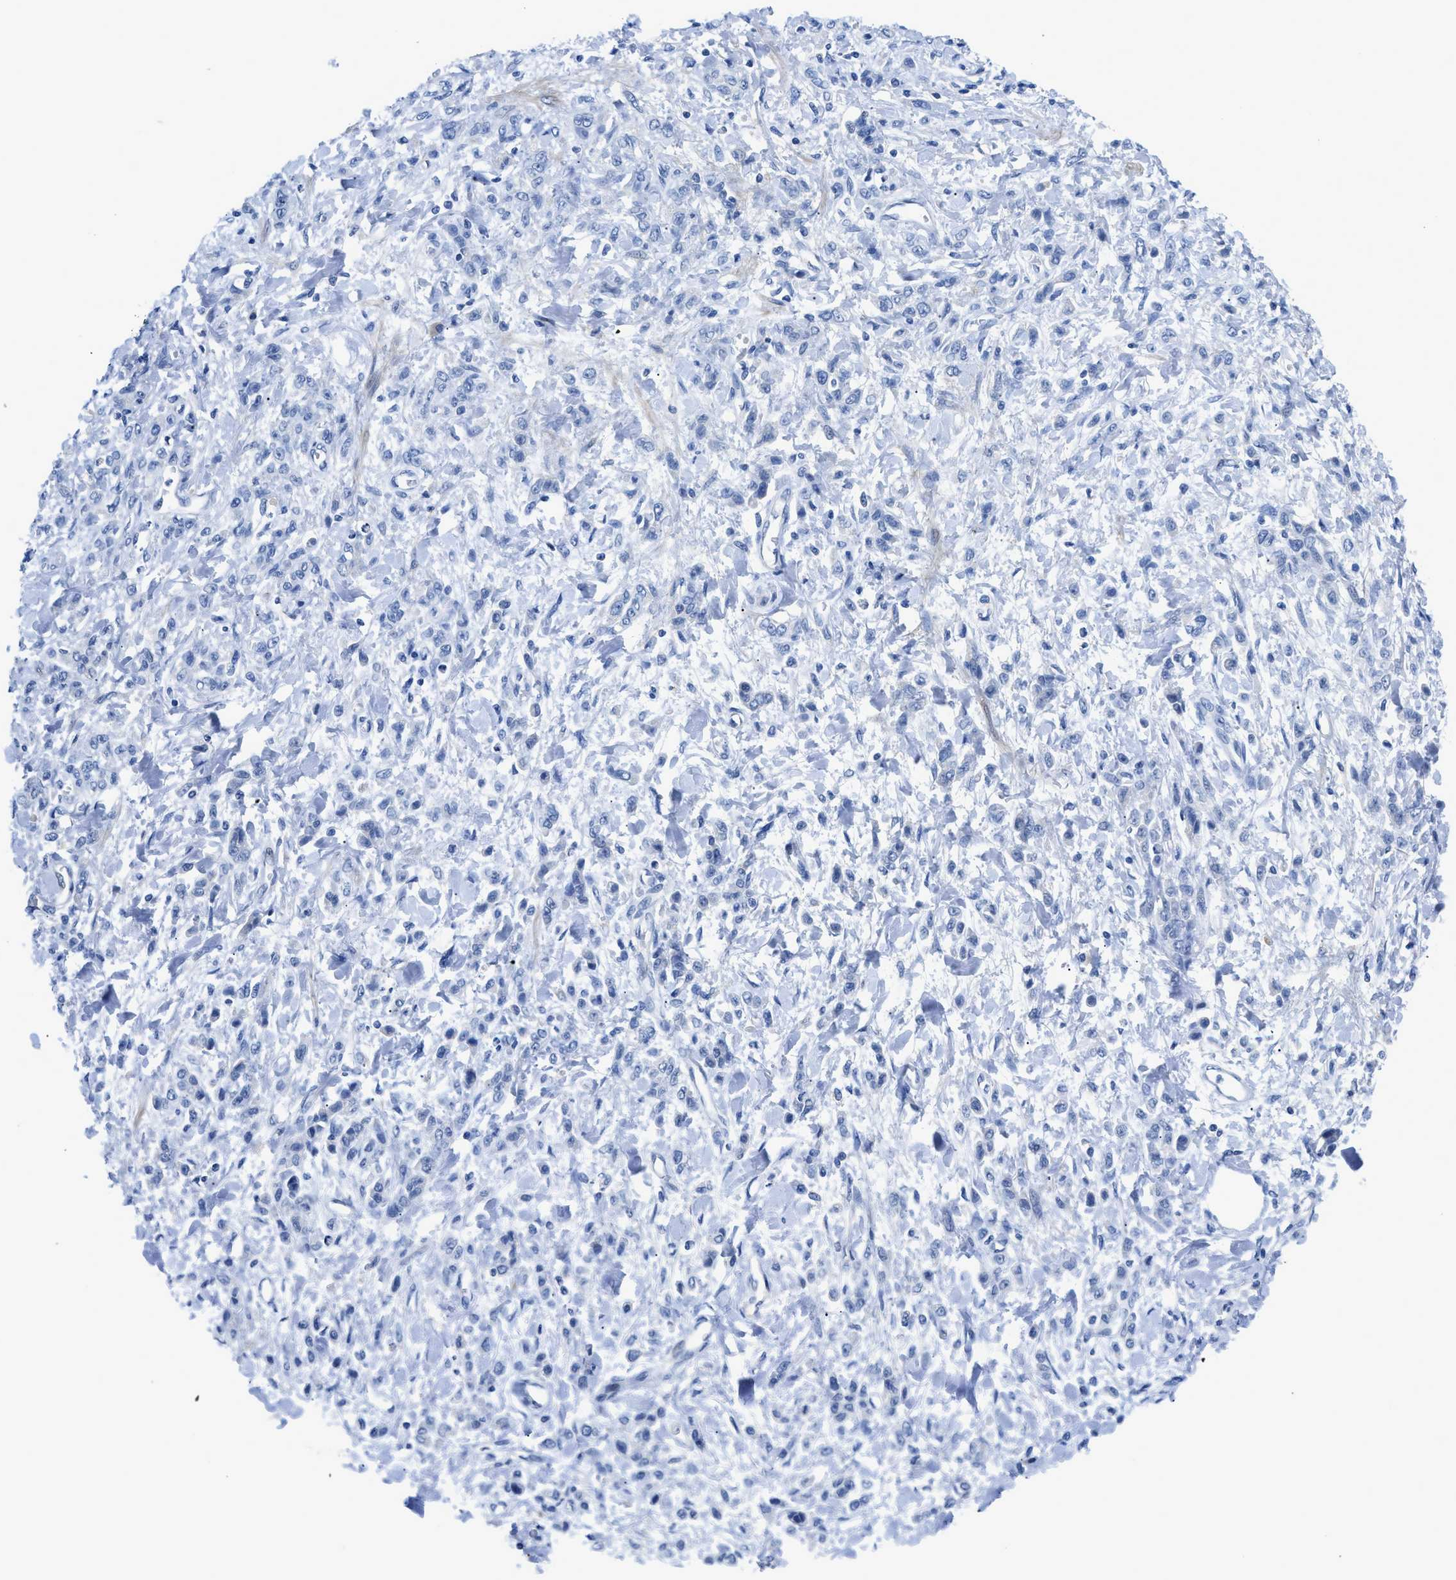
{"staining": {"intensity": "negative", "quantity": "none", "location": "none"}, "tissue": "stomach cancer", "cell_type": "Tumor cells", "image_type": "cancer", "snomed": [{"axis": "morphology", "description": "Normal tissue, NOS"}, {"axis": "morphology", "description": "Adenocarcinoma, NOS"}, {"axis": "topography", "description": "Stomach"}], "caption": "Stomach cancer stained for a protein using IHC demonstrates no expression tumor cells.", "gene": "SLC10A6", "patient": {"sex": "male", "age": 82}}